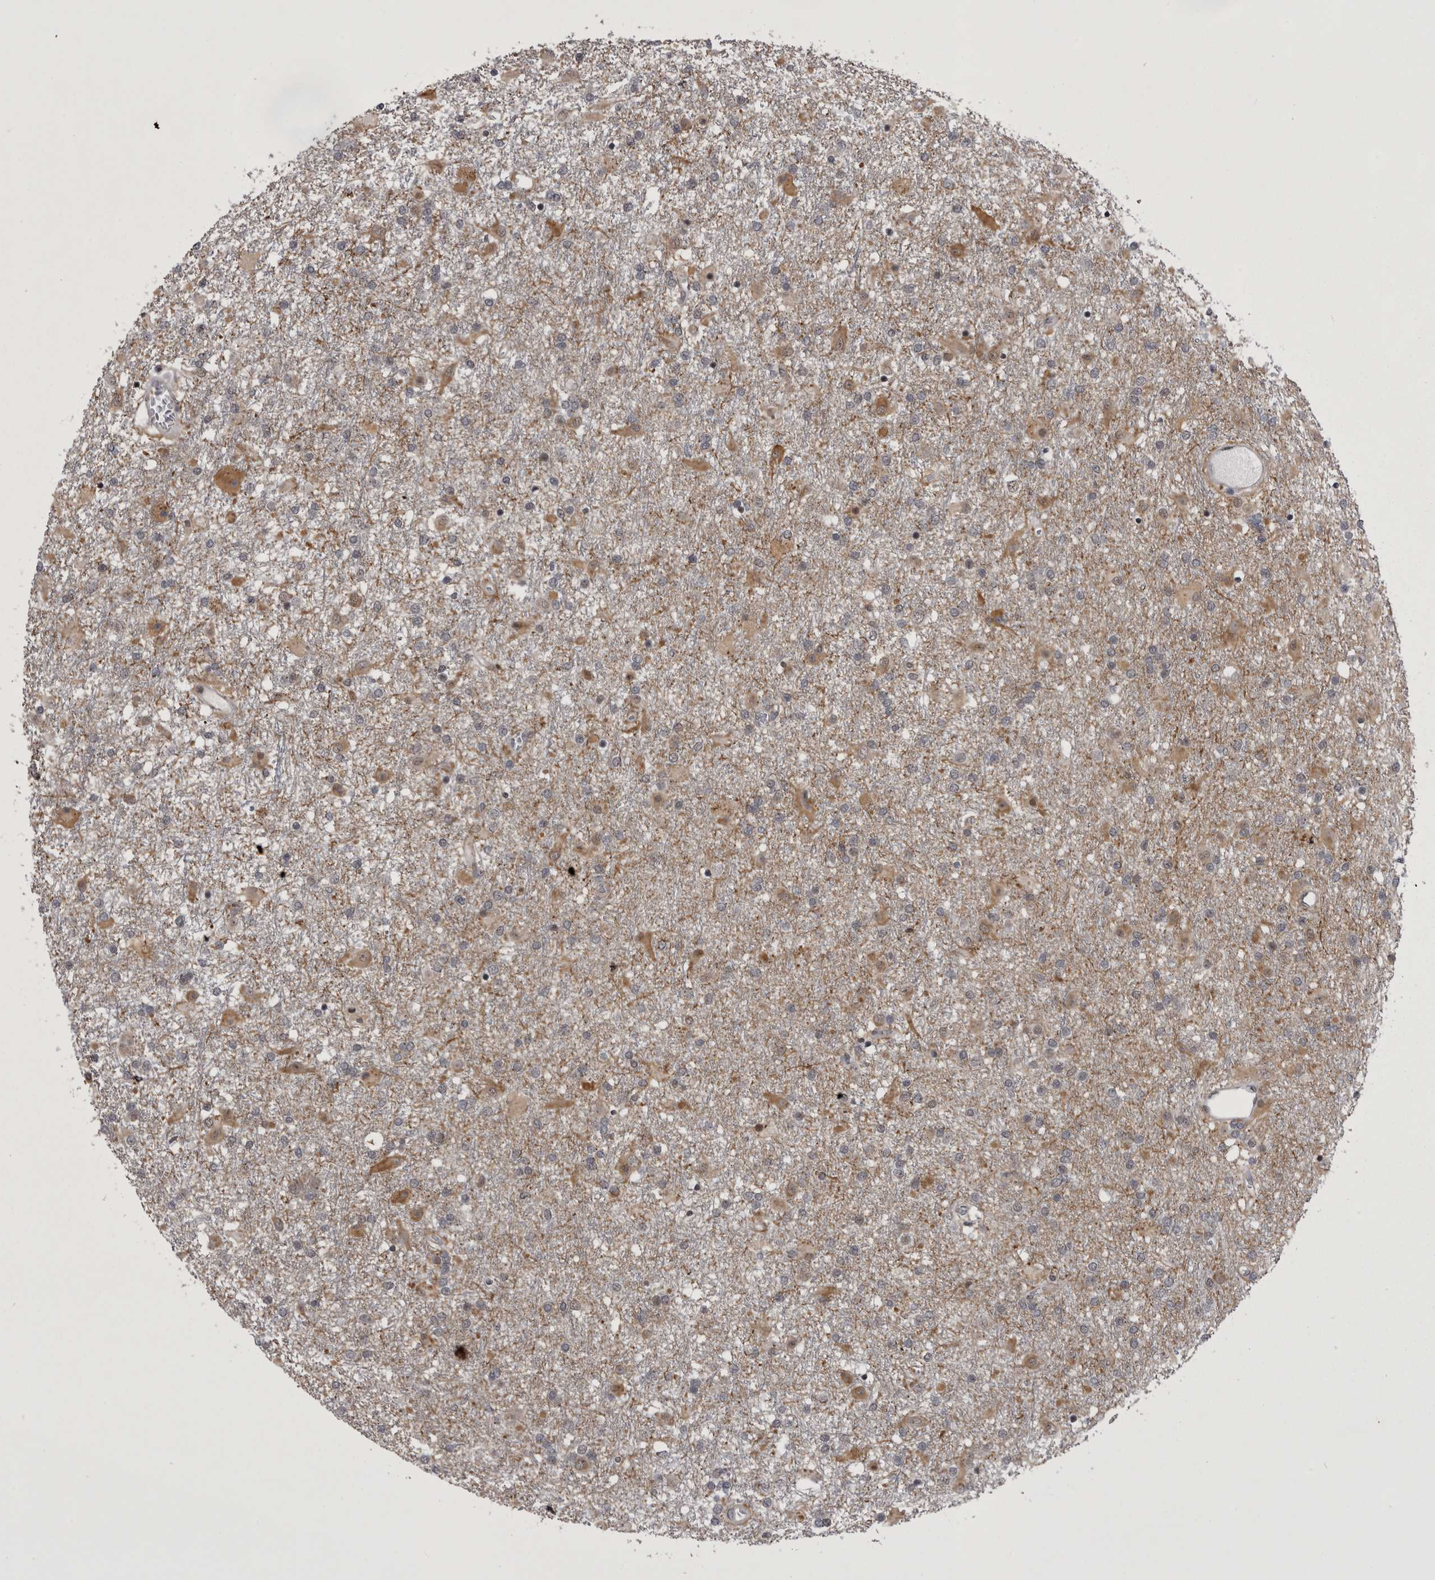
{"staining": {"intensity": "moderate", "quantity": "<25%", "location": "cytoplasmic/membranous"}, "tissue": "glioma", "cell_type": "Tumor cells", "image_type": "cancer", "snomed": [{"axis": "morphology", "description": "Glioma, malignant, Low grade"}, {"axis": "topography", "description": "Brain"}], "caption": "About <25% of tumor cells in human malignant glioma (low-grade) show moderate cytoplasmic/membranous protein staining as visualized by brown immunohistochemical staining.", "gene": "PRPF3", "patient": {"sex": "male", "age": 65}}